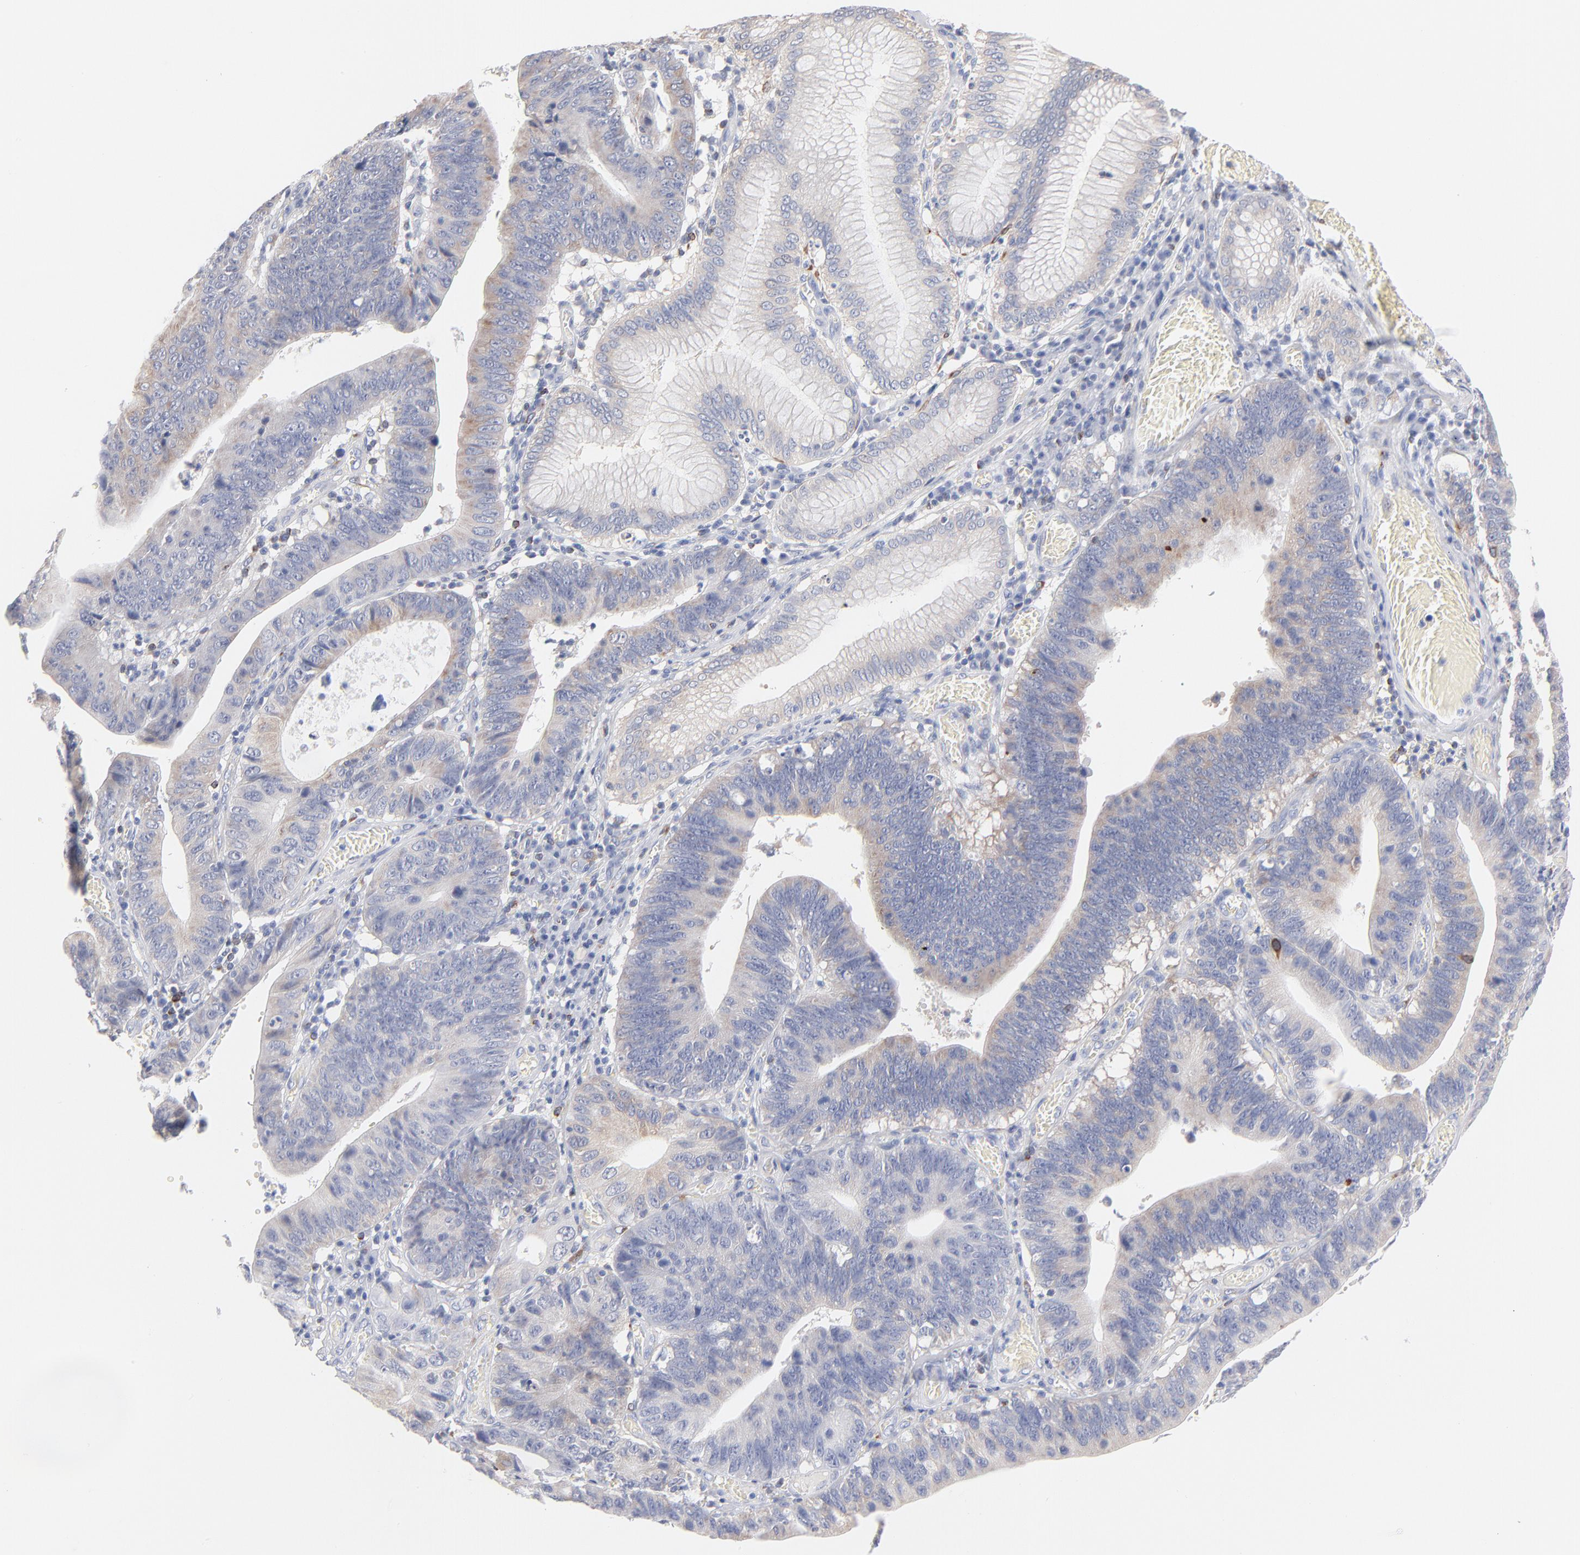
{"staining": {"intensity": "weak", "quantity": "25%-75%", "location": "cytoplasmic/membranous"}, "tissue": "stomach cancer", "cell_type": "Tumor cells", "image_type": "cancer", "snomed": [{"axis": "morphology", "description": "Adenocarcinoma, NOS"}, {"axis": "topography", "description": "Stomach"}, {"axis": "topography", "description": "Gastric cardia"}], "caption": "Stomach cancer stained with DAB (3,3'-diaminobenzidine) immunohistochemistry demonstrates low levels of weak cytoplasmic/membranous expression in approximately 25%-75% of tumor cells.", "gene": "MID1", "patient": {"sex": "male", "age": 59}}